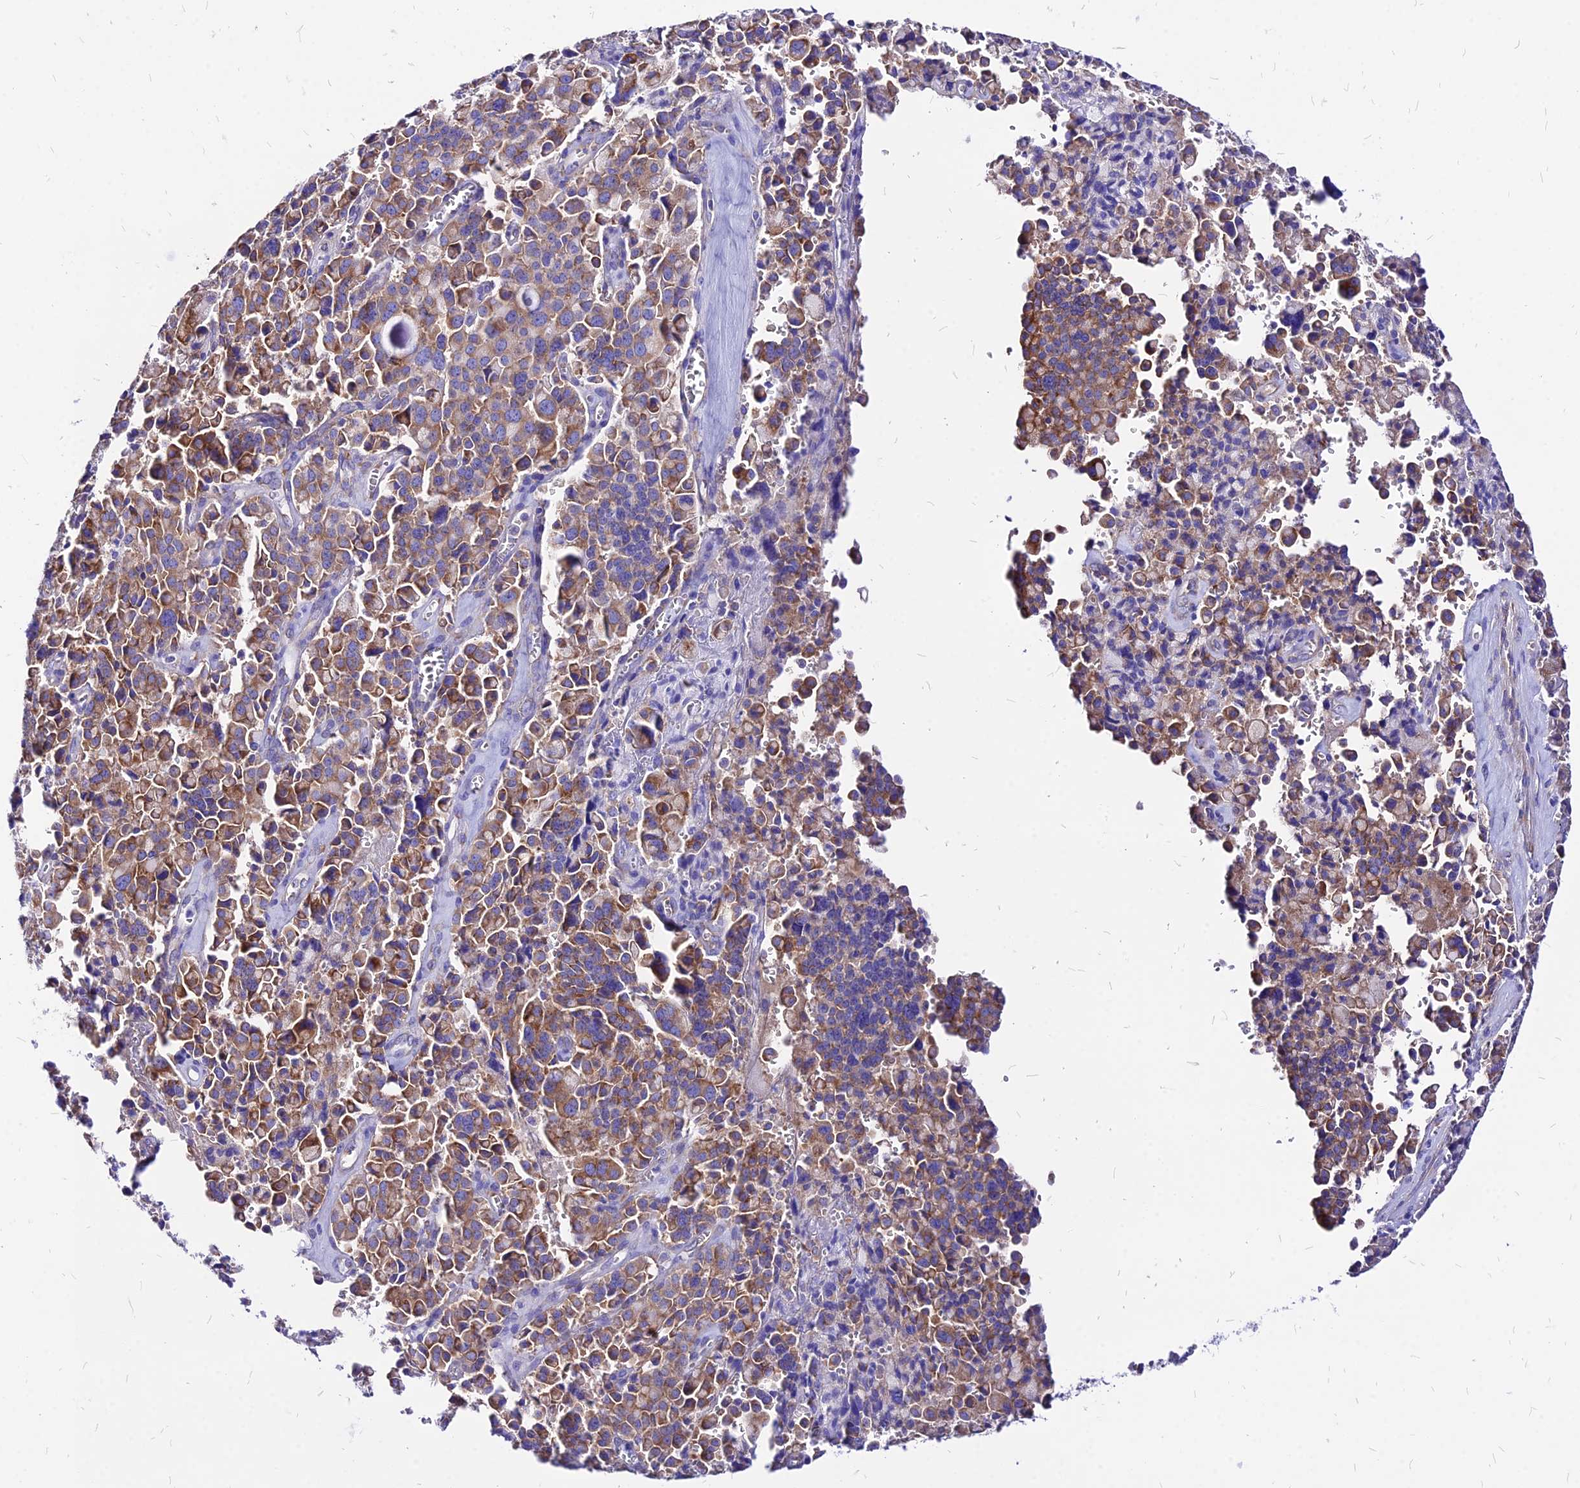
{"staining": {"intensity": "moderate", "quantity": "25%-75%", "location": "cytoplasmic/membranous"}, "tissue": "pancreatic cancer", "cell_type": "Tumor cells", "image_type": "cancer", "snomed": [{"axis": "morphology", "description": "Adenocarcinoma, NOS"}, {"axis": "topography", "description": "Pancreas"}], "caption": "Immunohistochemical staining of human pancreatic adenocarcinoma shows medium levels of moderate cytoplasmic/membranous staining in about 25%-75% of tumor cells.", "gene": "RPL19", "patient": {"sex": "male", "age": 65}}